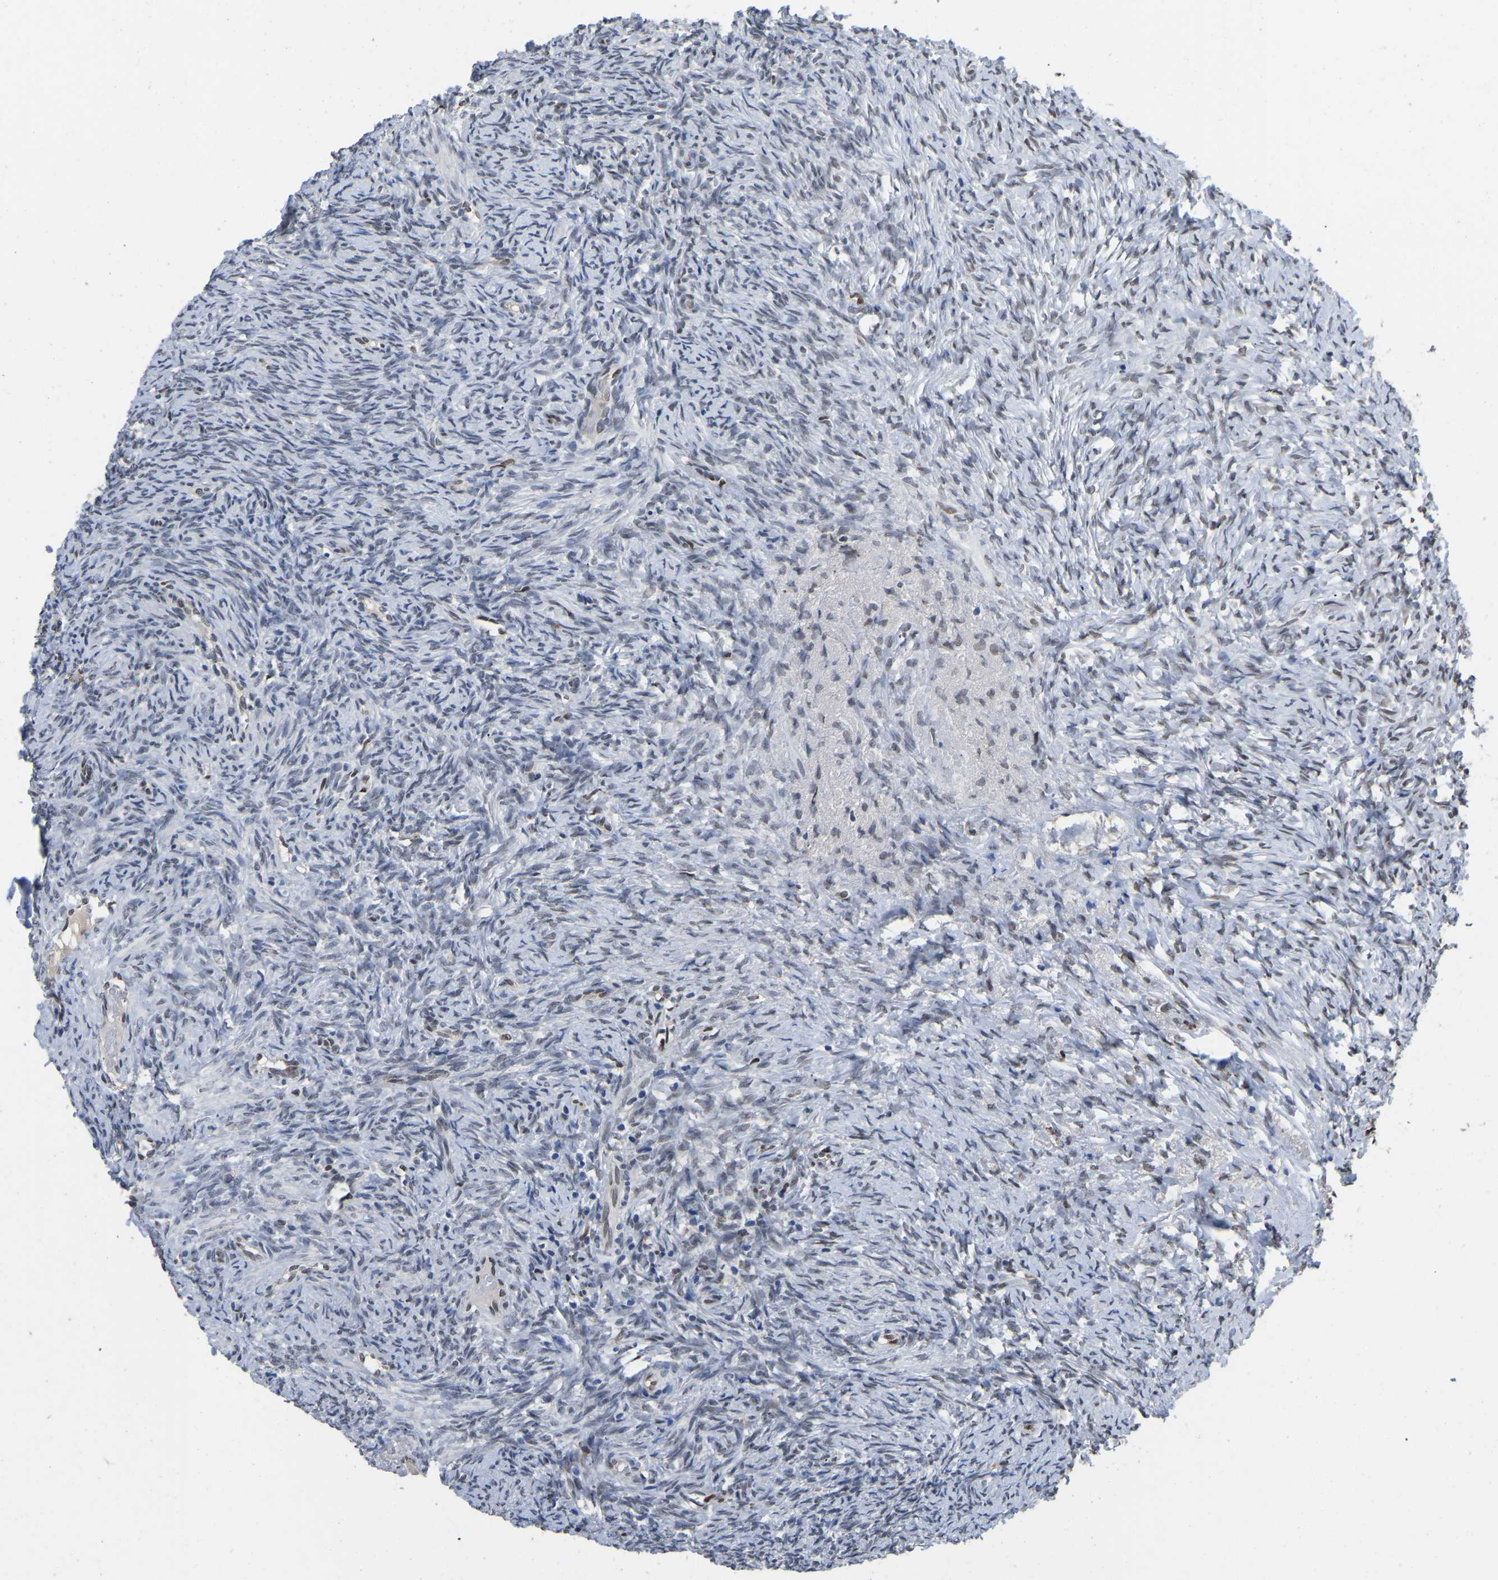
{"staining": {"intensity": "weak", "quantity": ">75%", "location": "cytoplasmic/membranous"}, "tissue": "ovary", "cell_type": "Follicle cells", "image_type": "normal", "snomed": [{"axis": "morphology", "description": "Normal tissue, NOS"}, {"axis": "topography", "description": "Ovary"}], "caption": "Protein expression analysis of benign human ovary reveals weak cytoplasmic/membranous expression in approximately >75% of follicle cells. The staining is performed using DAB (3,3'-diaminobenzidine) brown chromogen to label protein expression. The nuclei are counter-stained blue using hematoxylin.", "gene": "QKI", "patient": {"sex": "female", "age": 41}}